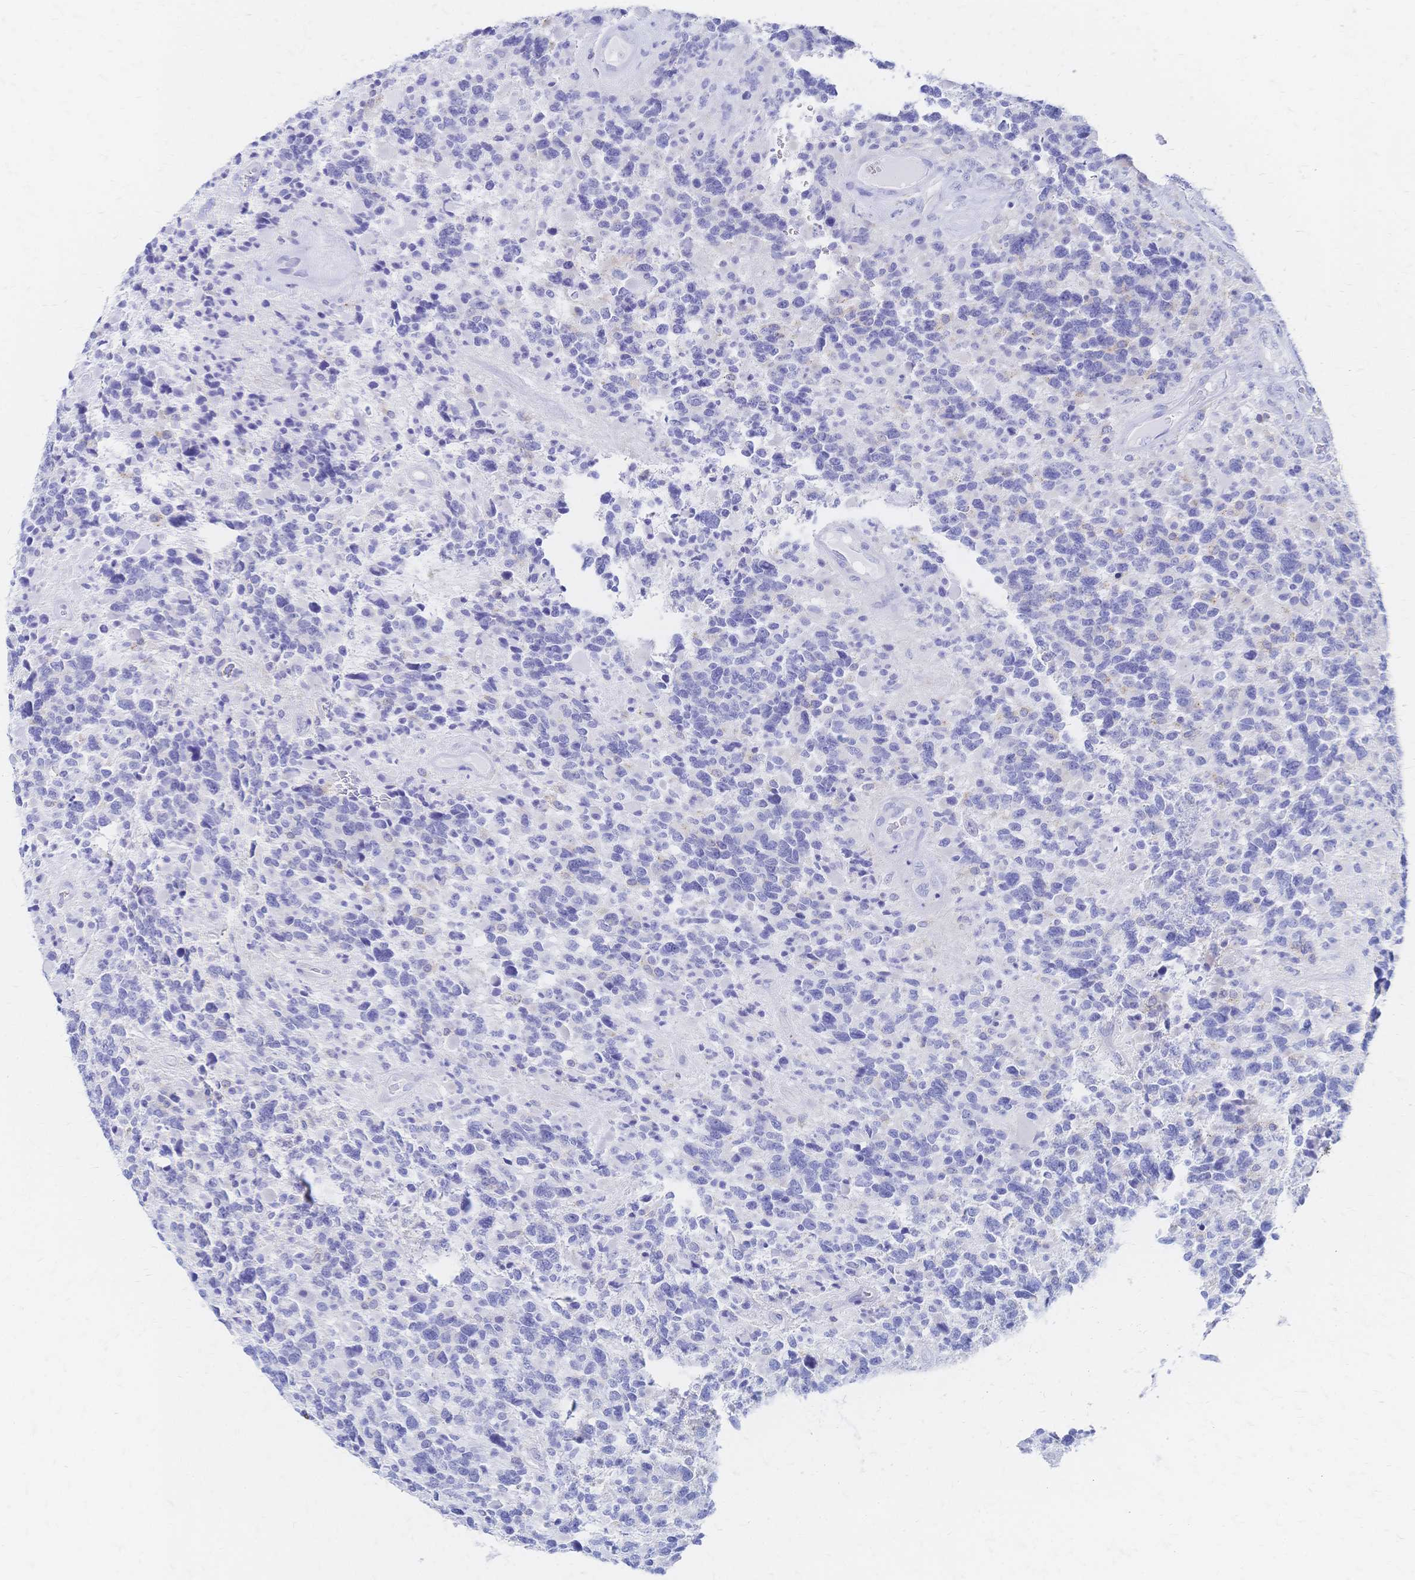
{"staining": {"intensity": "negative", "quantity": "none", "location": "none"}, "tissue": "glioma", "cell_type": "Tumor cells", "image_type": "cancer", "snomed": [{"axis": "morphology", "description": "Glioma, malignant, High grade"}, {"axis": "topography", "description": "Brain"}], "caption": "Micrograph shows no significant protein staining in tumor cells of high-grade glioma (malignant).", "gene": "SLC5A1", "patient": {"sex": "female", "age": 40}}